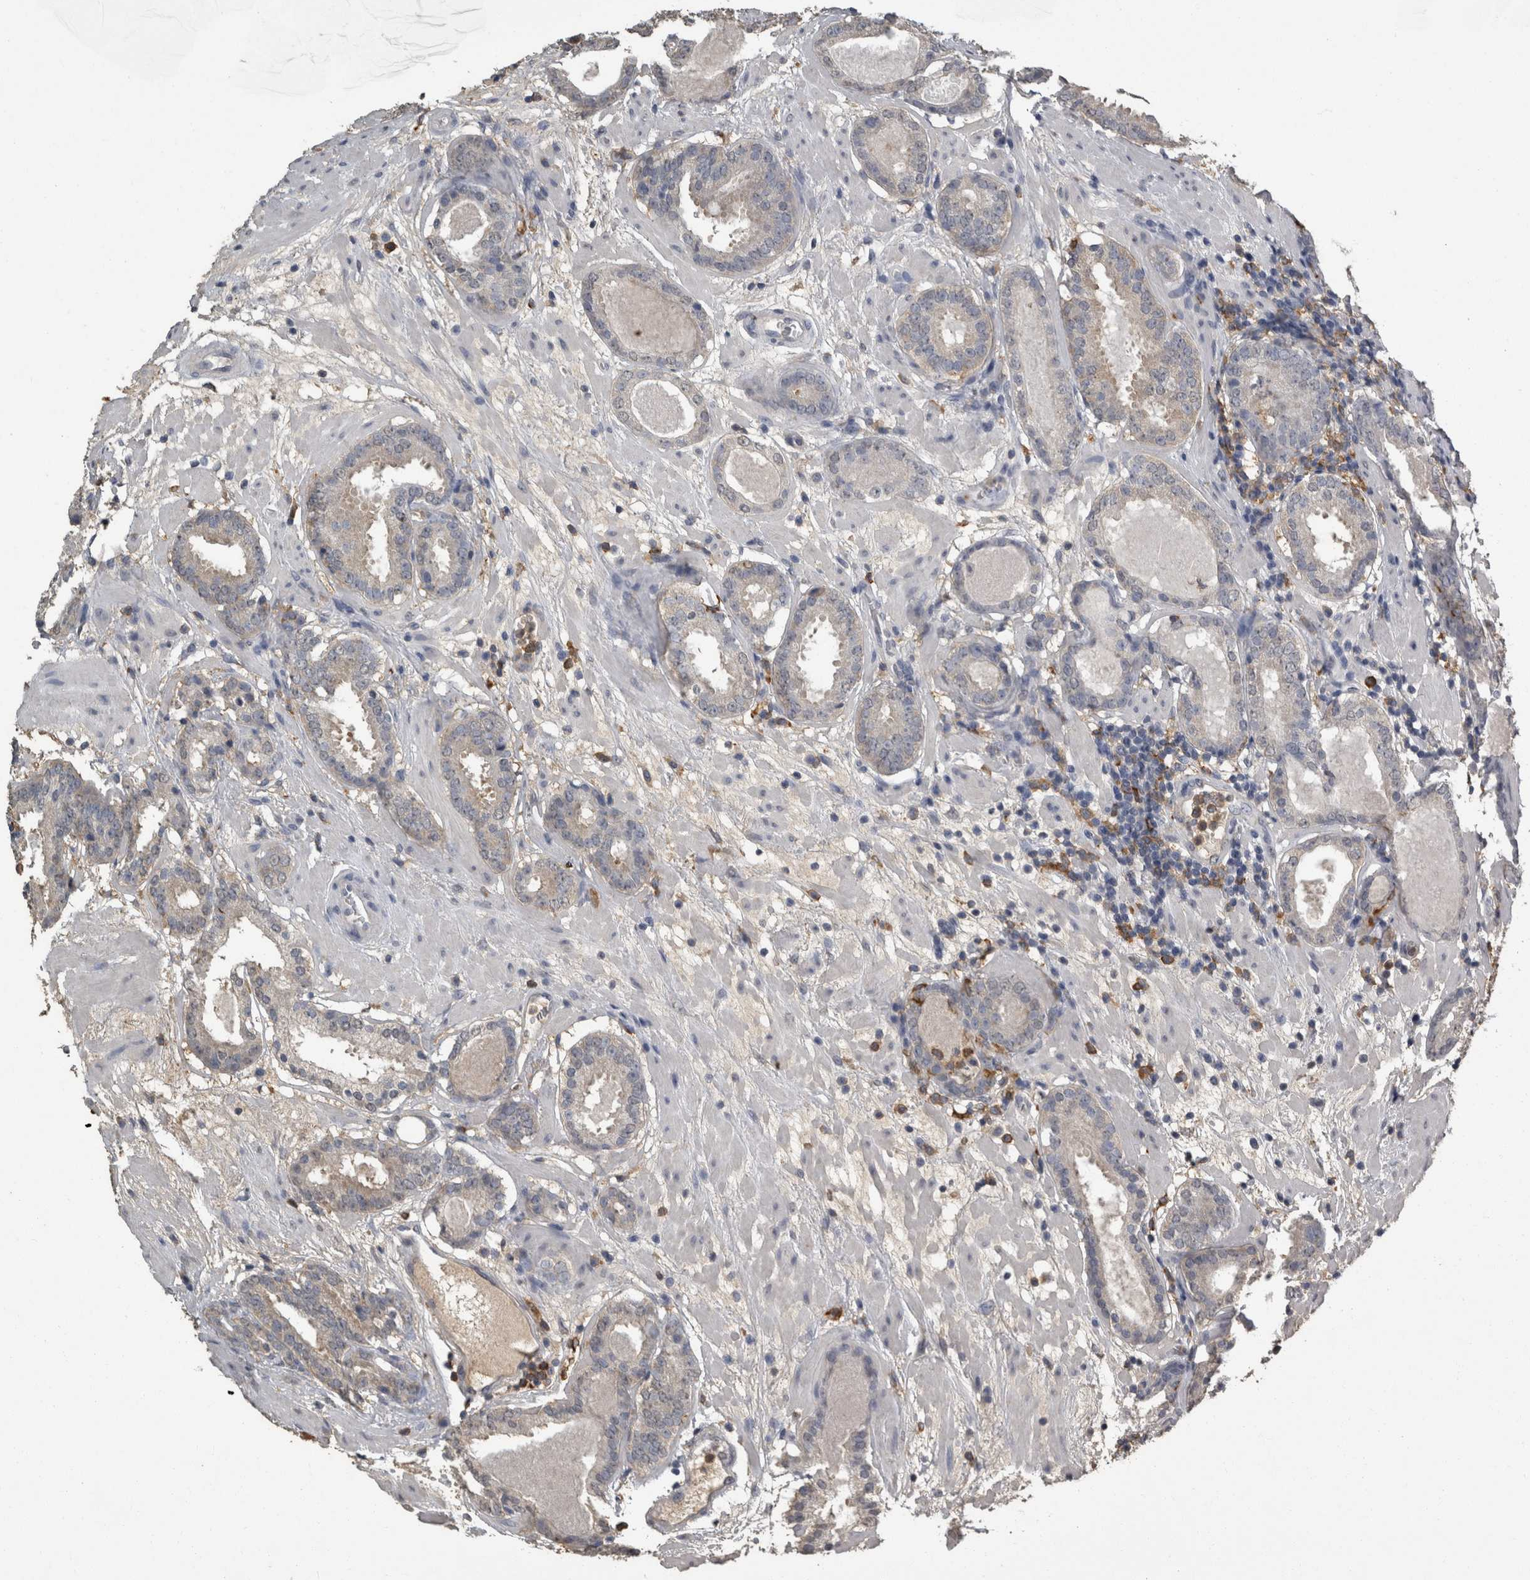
{"staining": {"intensity": "negative", "quantity": "none", "location": "none"}, "tissue": "prostate cancer", "cell_type": "Tumor cells", "image_type": "cancer", "snomed": [{"axis": "morphology", "description": "Adenocarcinoma, Low grade"}, {"axis": "topography", "description": "Prostate"}], "caption": "Immunohistochemistry (IHC) histopathology image of neoplastic tissue: human prostate low-grade adenocarcinoma stained with DAB demonstrates no significant protein staining in tumor cells.", "gene": "PIK3AP1", "patient": {"sex": "male", "age": 69}}